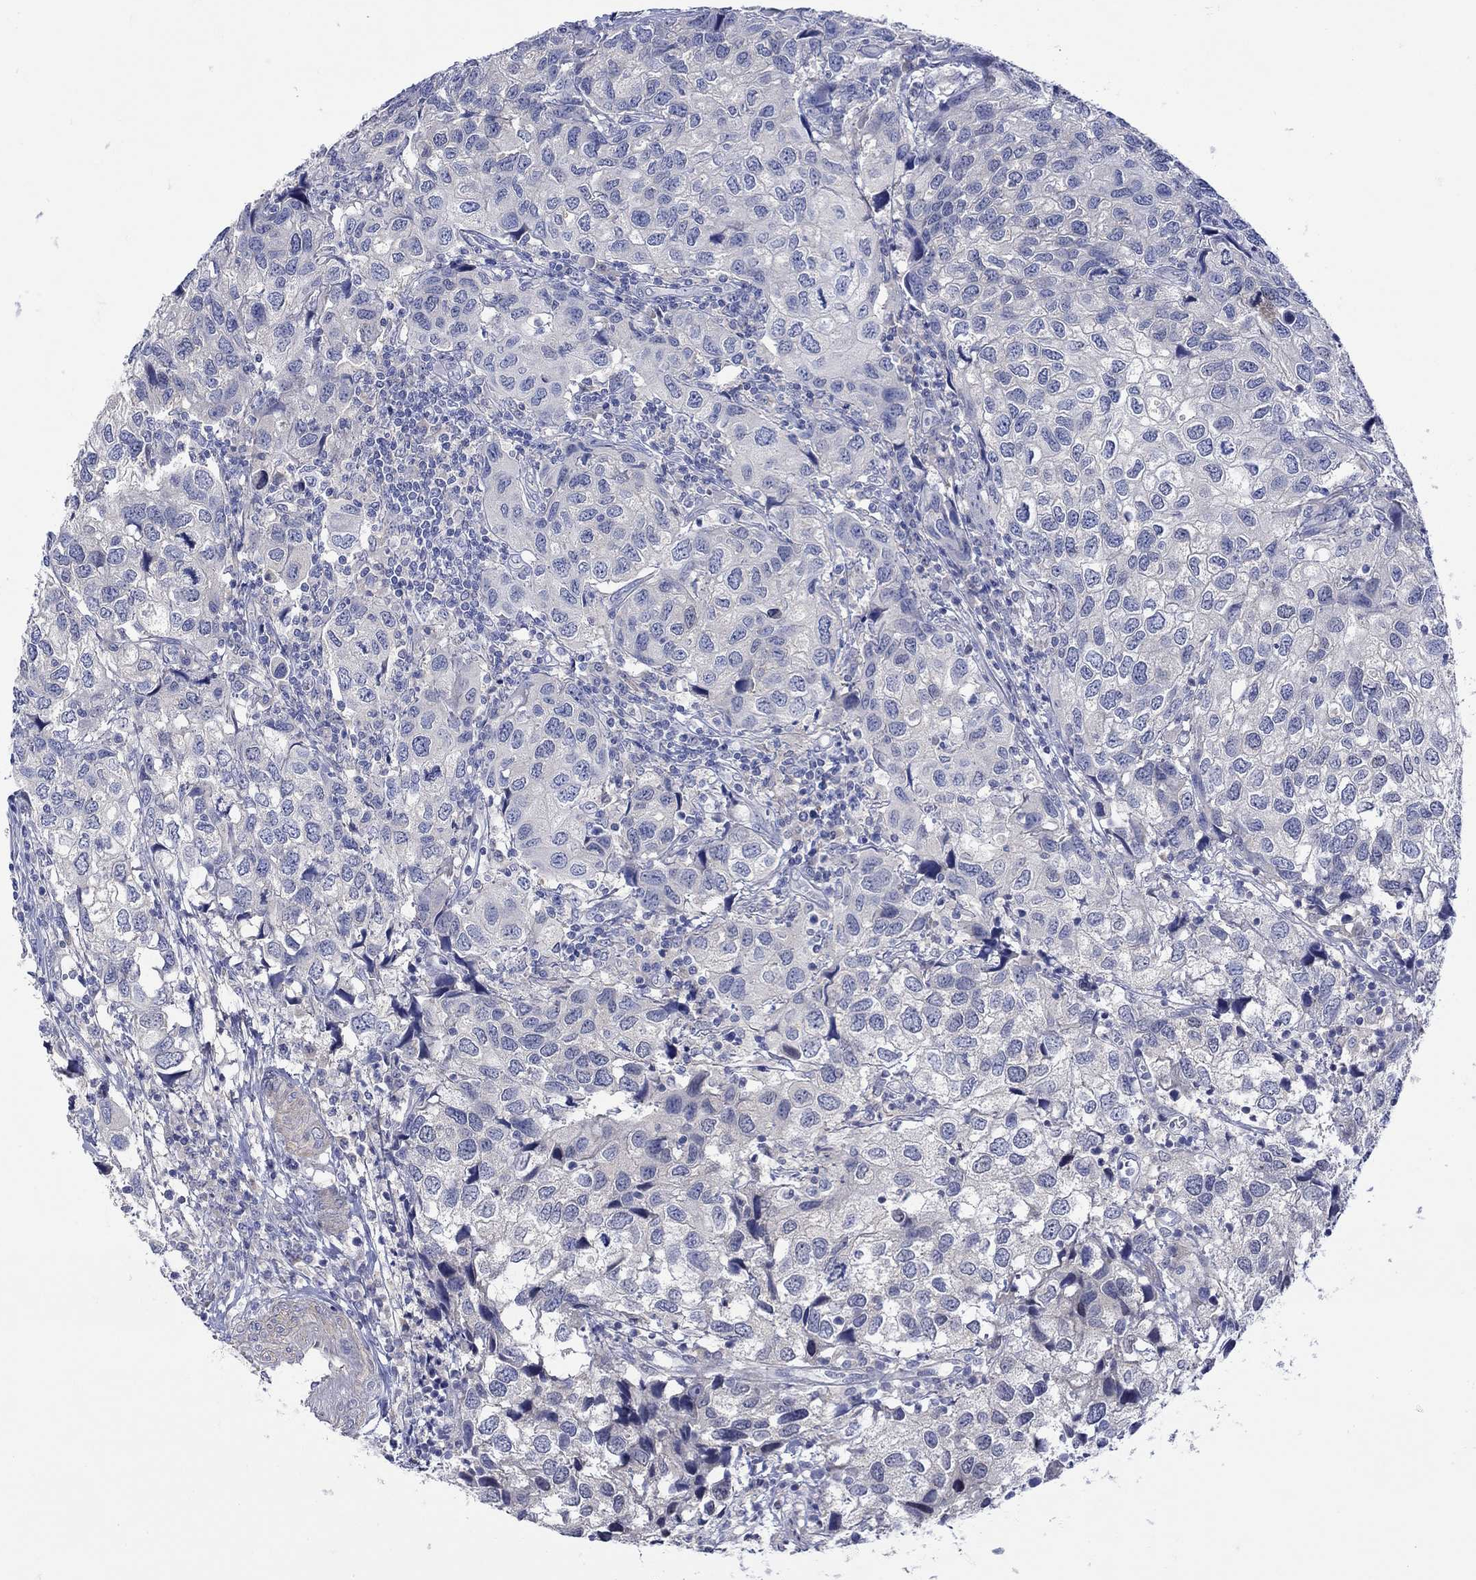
{"staining": {"intensity": "negative", "quantity": "none", "location": "none"}, "tissue": "urothelial cancer", "cell_type": "Tumor cells", "image_type": "cancer", "snomed": [{"axis": "morphology", "description": "Urothelial carcinoma, High grade"}, {"axis": "topography", "description": "Urinary bladder"}], "caption": "Urothelial cancer was stained to show a protein in brown. There is no significant expression in tumor cells. (Brightfield microscopy of DAB immunohistochemistry (IHC) at high magnification).", "gene": "MSI1", "patient": {"sex": "male", "age": 79}}